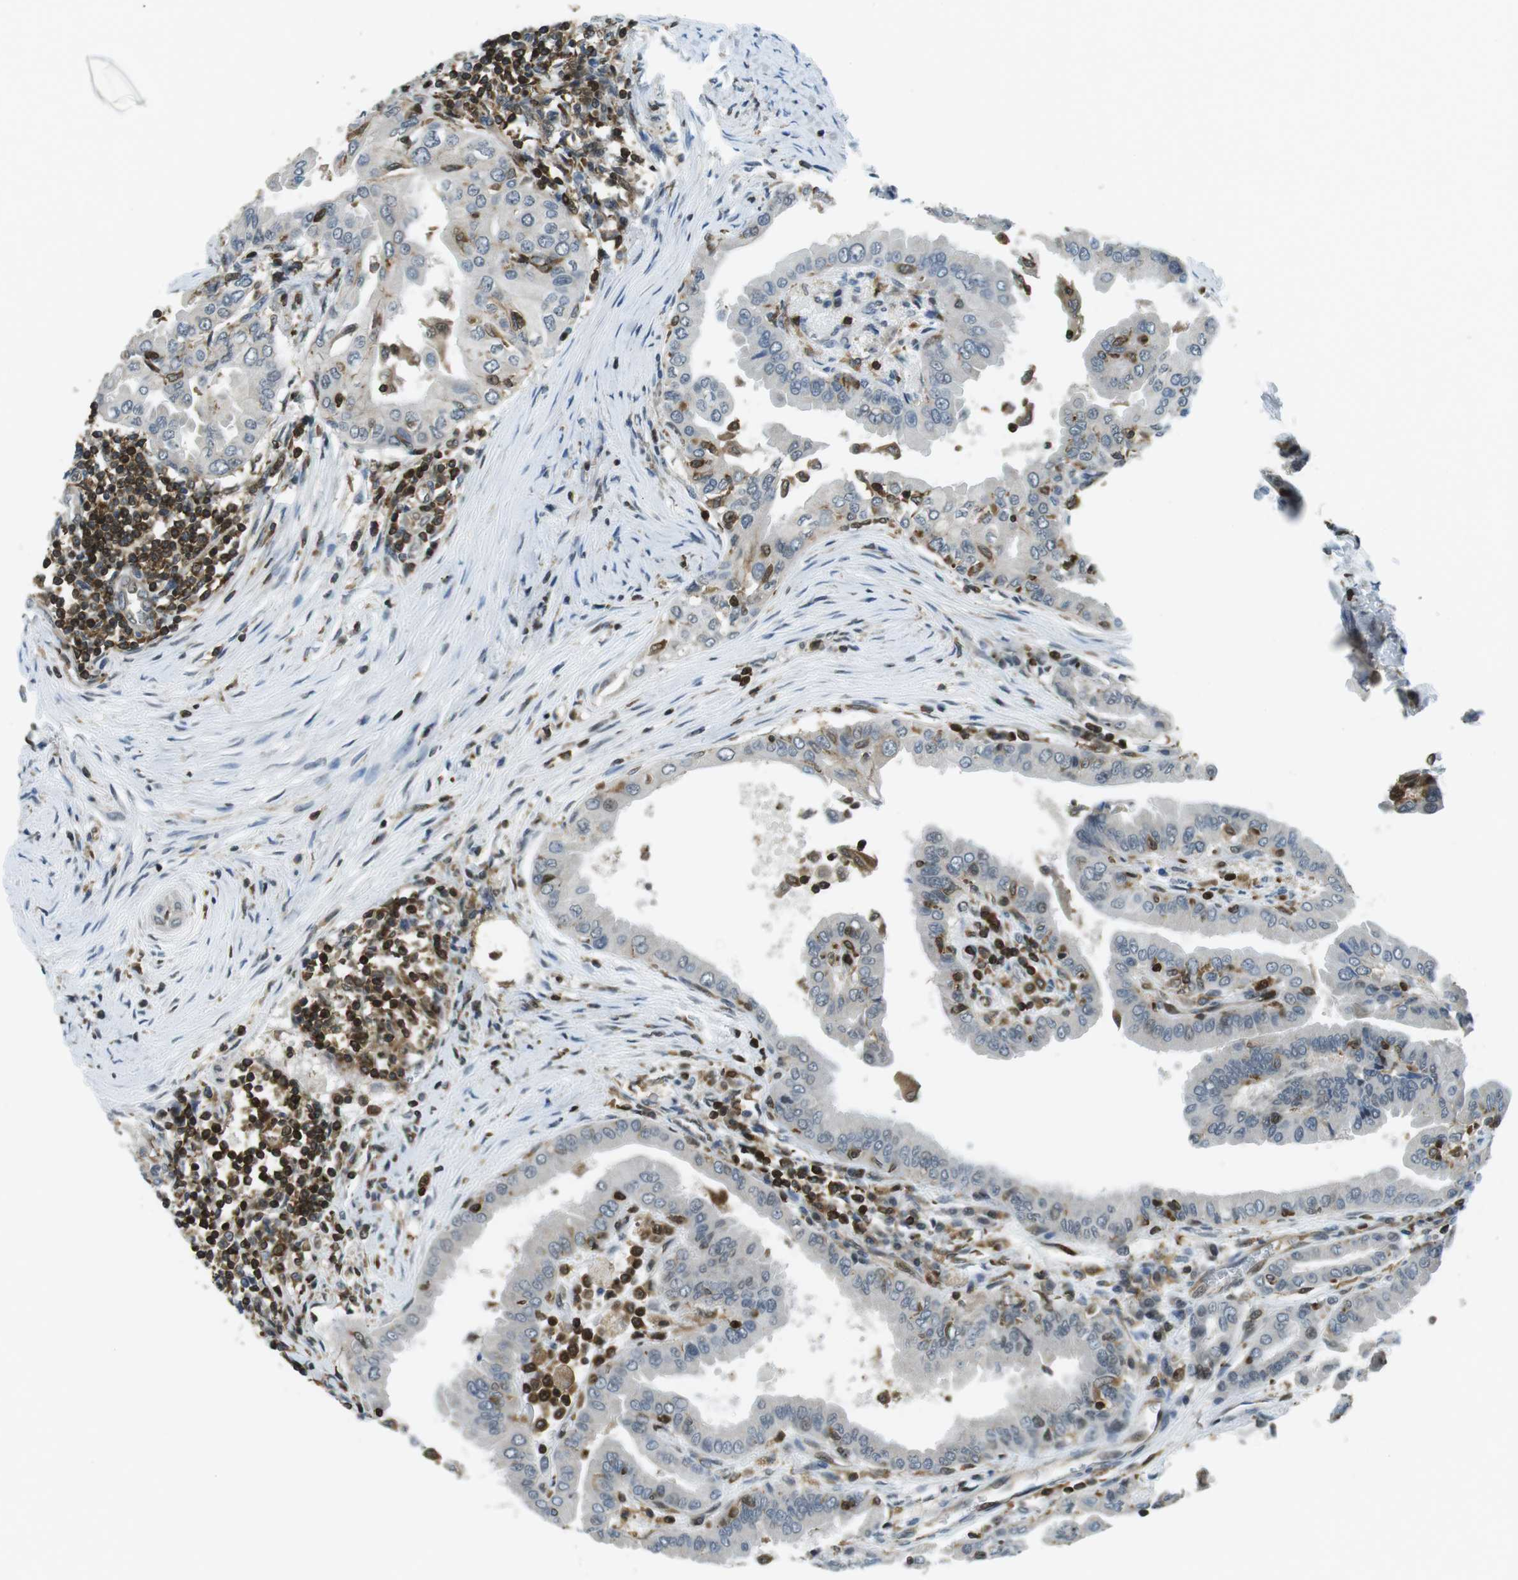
{"staining": {"intensity": "negative", "quantity": "none", "location": "none"}, "tissue": "thyroid cancer", "cell_type": "Tumor cells", "image_type": "cancer", "snomed": [{"axis": "morphology", "description": "Papillary adenocarcinoma, NOS"}, {"axis": "topography", "description": "Thyroid gland"}], "caption": "High magnification brightfield microscopy of thyroid cancer stained with DAB (brown) and counterstained with hematoxylin (blue): tumor cells show no significant positivity.", "gene": "STK10", "patient": {"sex": "male", "age": 33}}